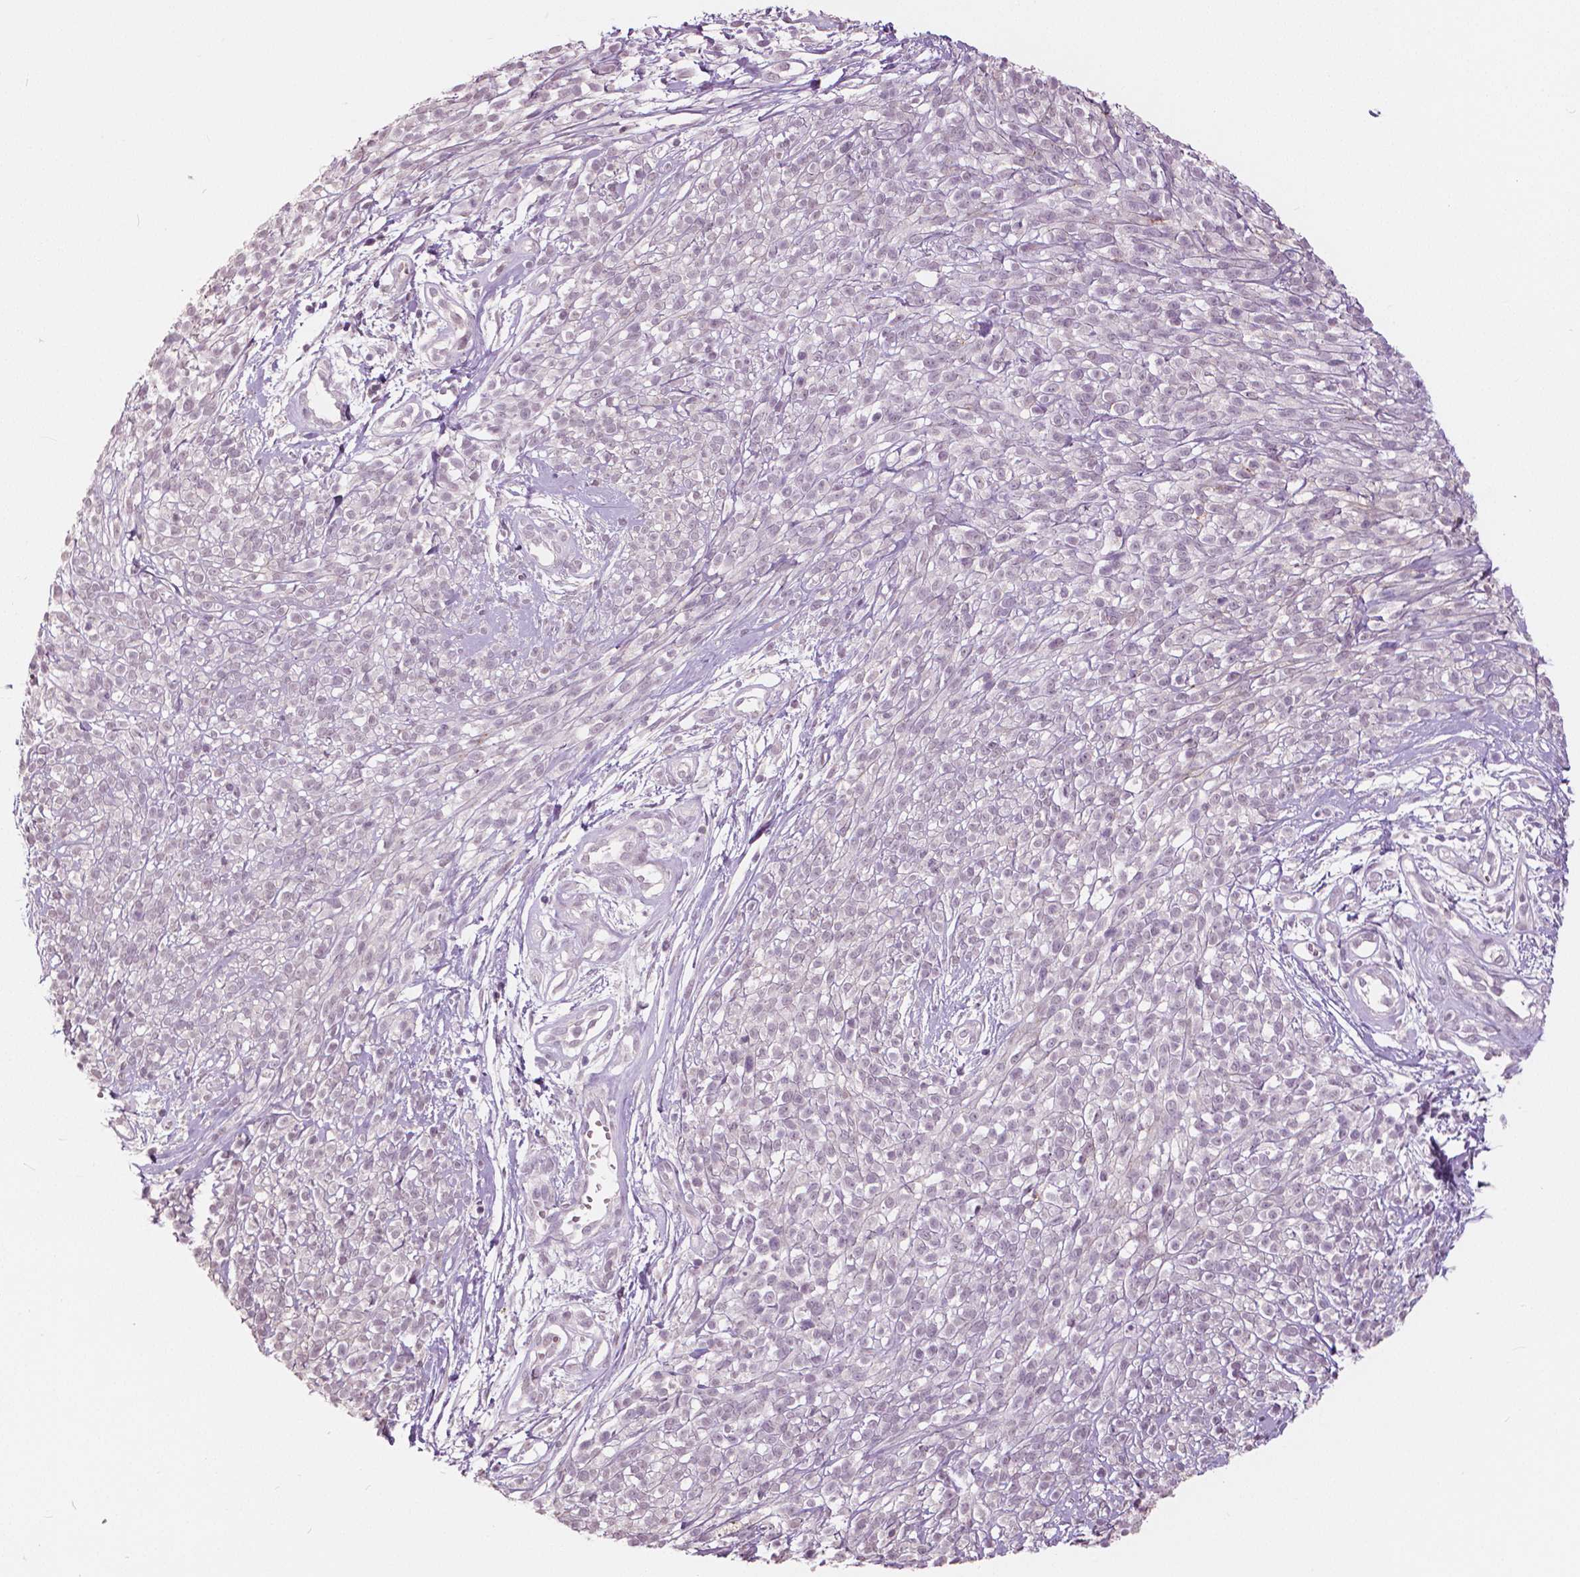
{"staining": {"intensity": "negative", "quantity": "none", "location": "none"}, "tissue": "melanoma", "cell_type": "Tumor cells", "image_type": "cancer", "snomed": [{"axis": "morphology", "description": "Malignant melanoma, NOS"}, {"axis": "topography", "description": "Skin"}, {"axis": "topography", "description": "Skin of trunk"}], "caption": "An image of human melanoma is negative for staining in tumor cells.", "gene": "NANOG", "patient": {"sex": "male", "age": 74}}